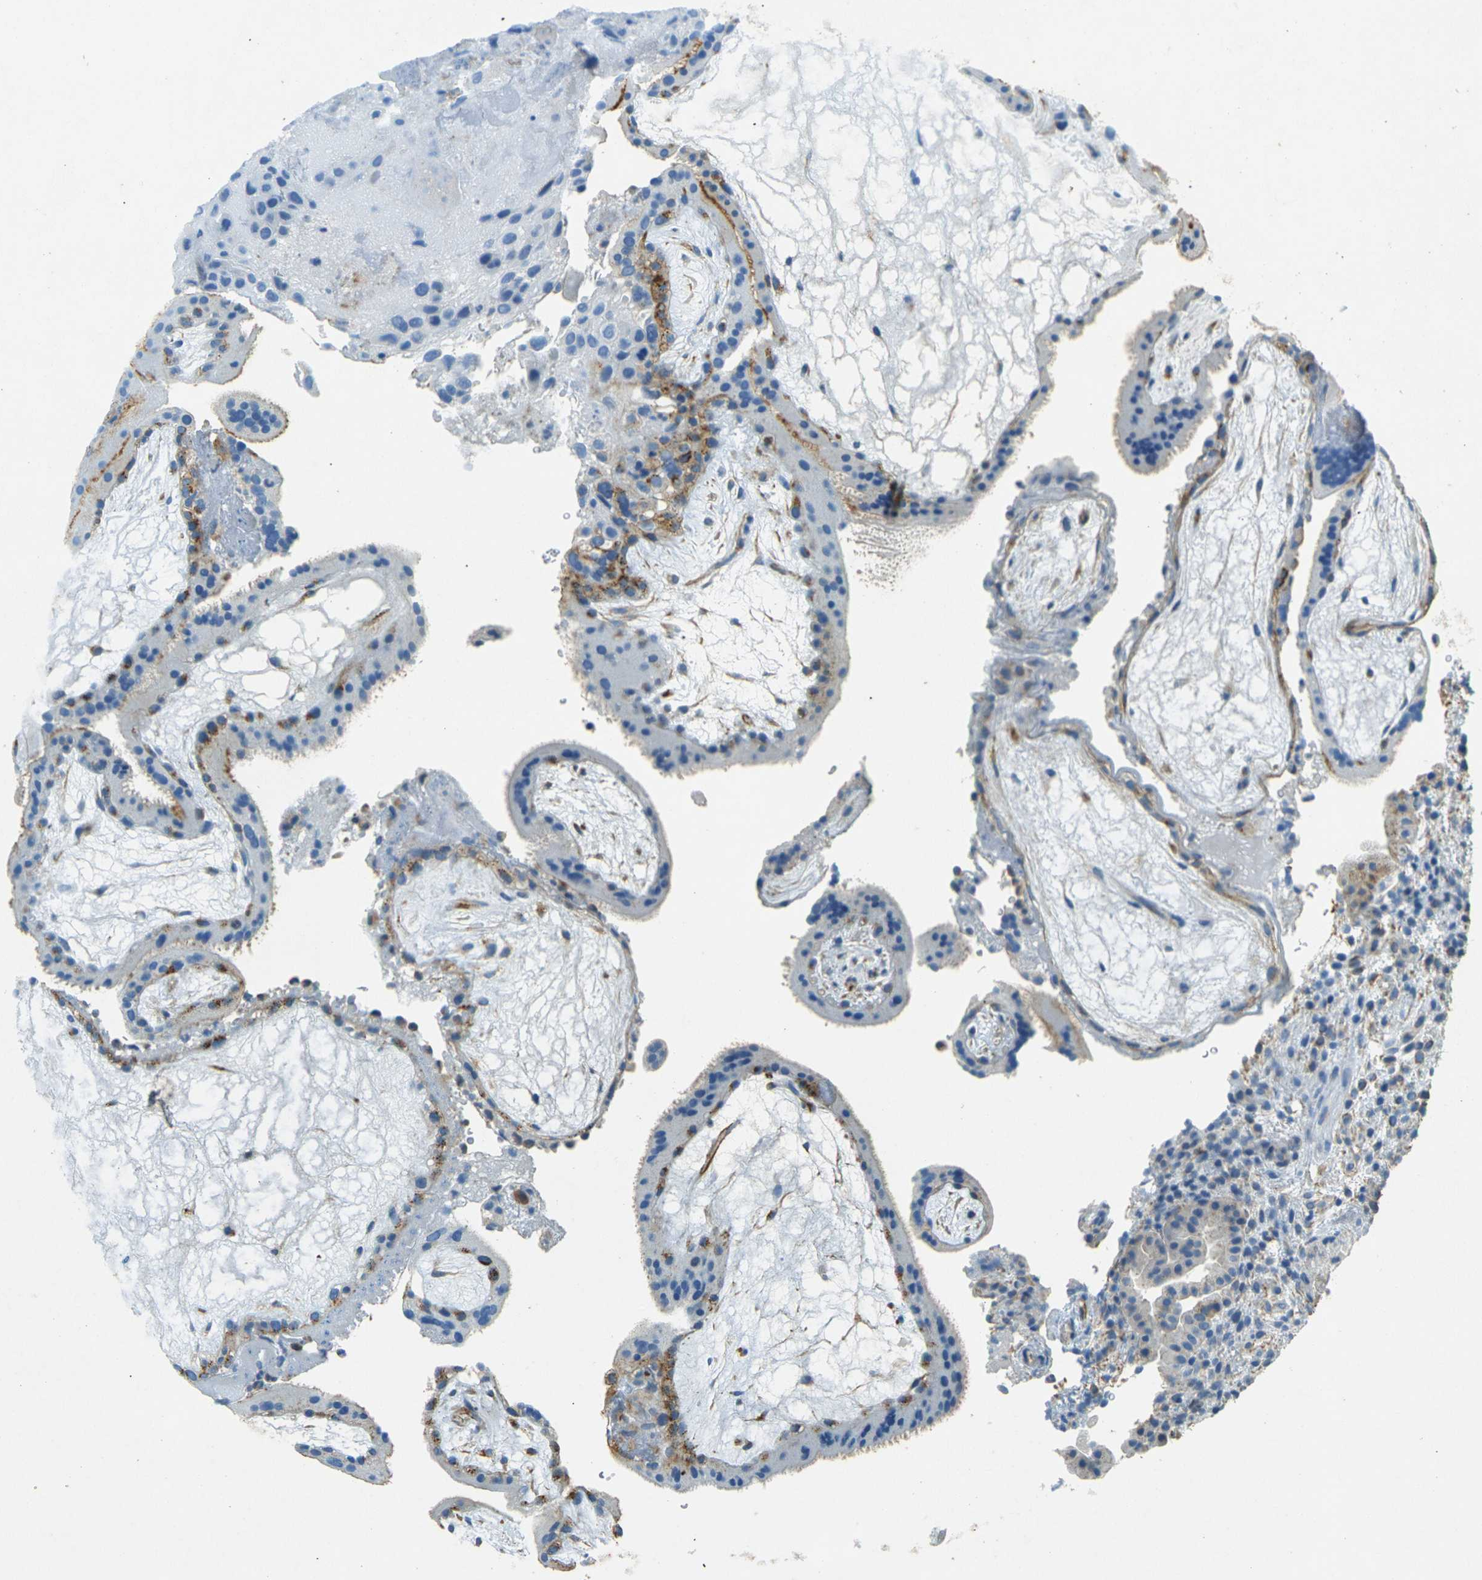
{"staining": {"intensity": "negative", "quantity": "none", "location": "none"}, "tissue": "placenta", "cell_type": "Decidual cells", "image_type": "normal", "snomed": [{"axis": "morphology", "description": "Normal tissue, NOS"}, {"axis": "topography", "description": "Placenta"}], "caption": "A high-resolution photomicrograph shows immunohistochemistry (IHC) staining of normal placenta, which shows no significant expression in decidual cells.", "gene": "SORT1", "patient": {"sex": "female", "age": 19}}